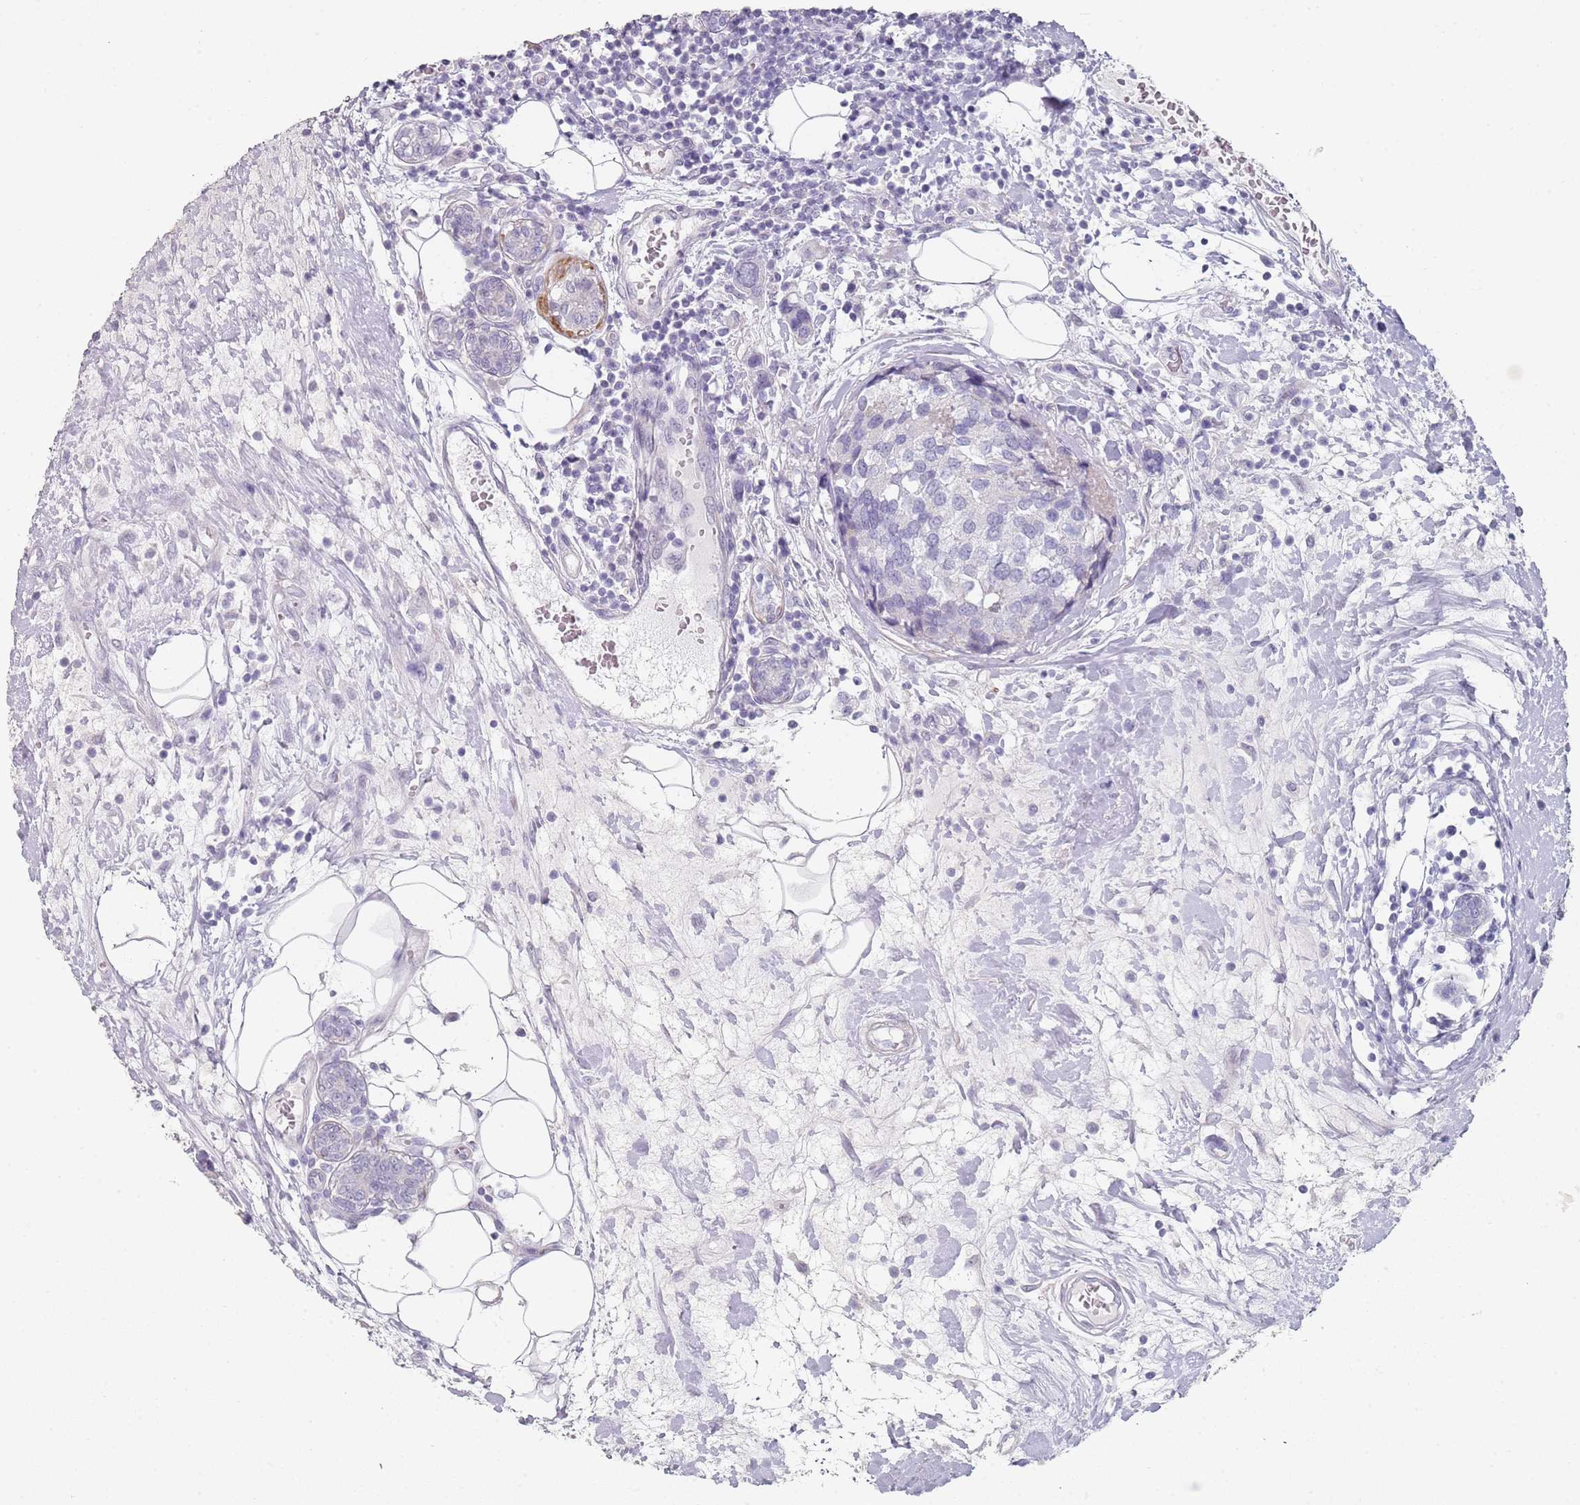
{"staining": {"intensity": "negative", "quantity": "none", "location": "none"}, "tissue": "breast cancer", "cell_type": "Tumor cells", "image_type": "cancer", "snomed": [{"axis": "morphology", "description": "Lobular carcinoma"}, {"axis": "topography", "description": "Breast"}], "caption": "Human breast cancer stained for a protein using immunohistochemistry displays no positivity in tumor cells.", "gene": "DNAH11", "patient": {"sex": "female", "age": 59}}